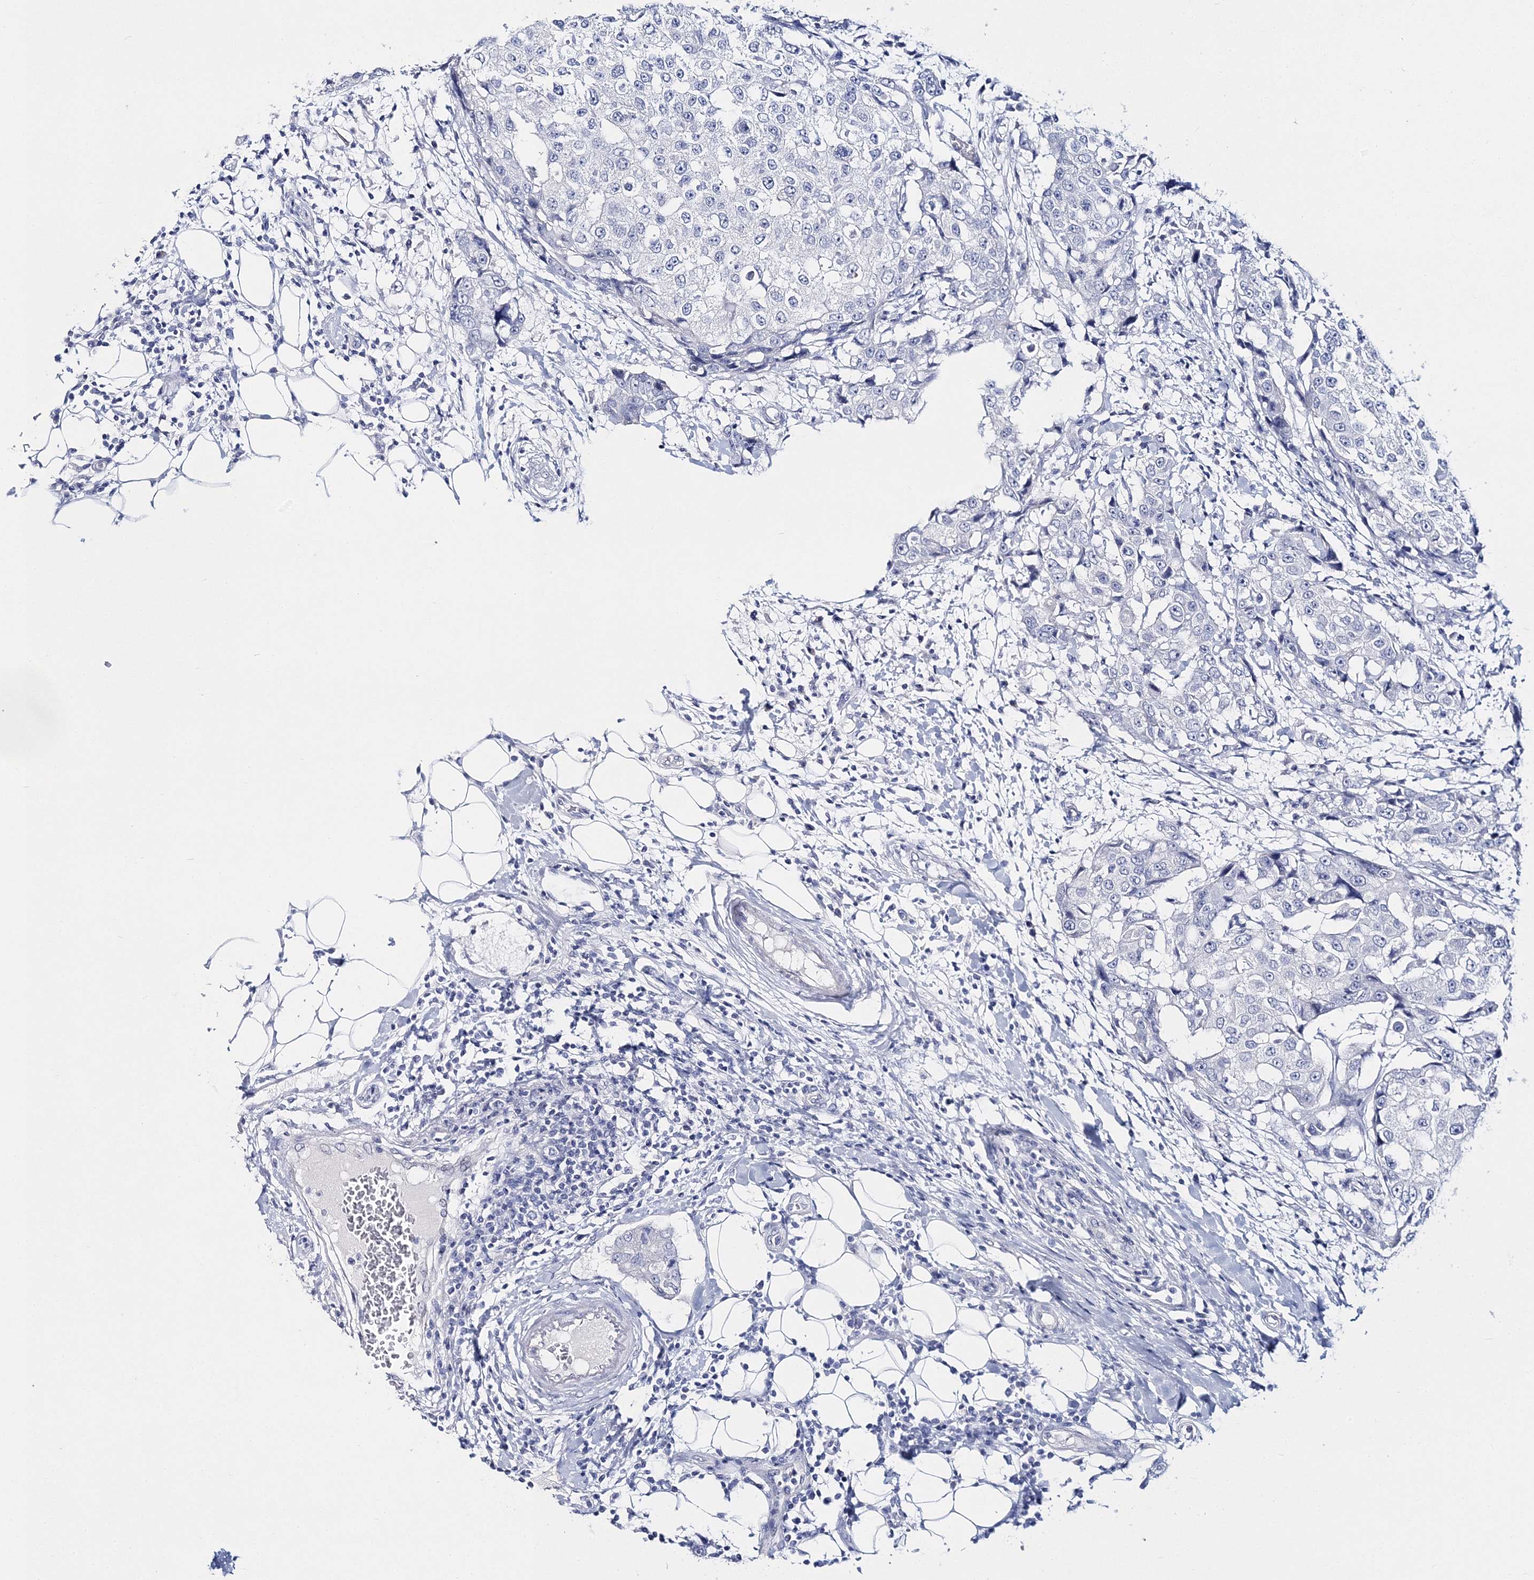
{"staining": {"intensity": "negative", "quantity": "none", "location": "none"}, "tissue": "breast cancer", "cell_type": "Tumor cells", "image_type": "cancer", "snomed": [{"axis": "morphology", "description": "Duct carcinoma"}, {"axis": "topography", "description": "Breast"}], "caption": "Breast cancer (infiltrating ductal carcinoma) stained for a protein using immunohistochemistry (IHC) reveals no staining tumor cells.", "gene": "MYOZ2", "patient": {"sex": "female", "age": 27}}